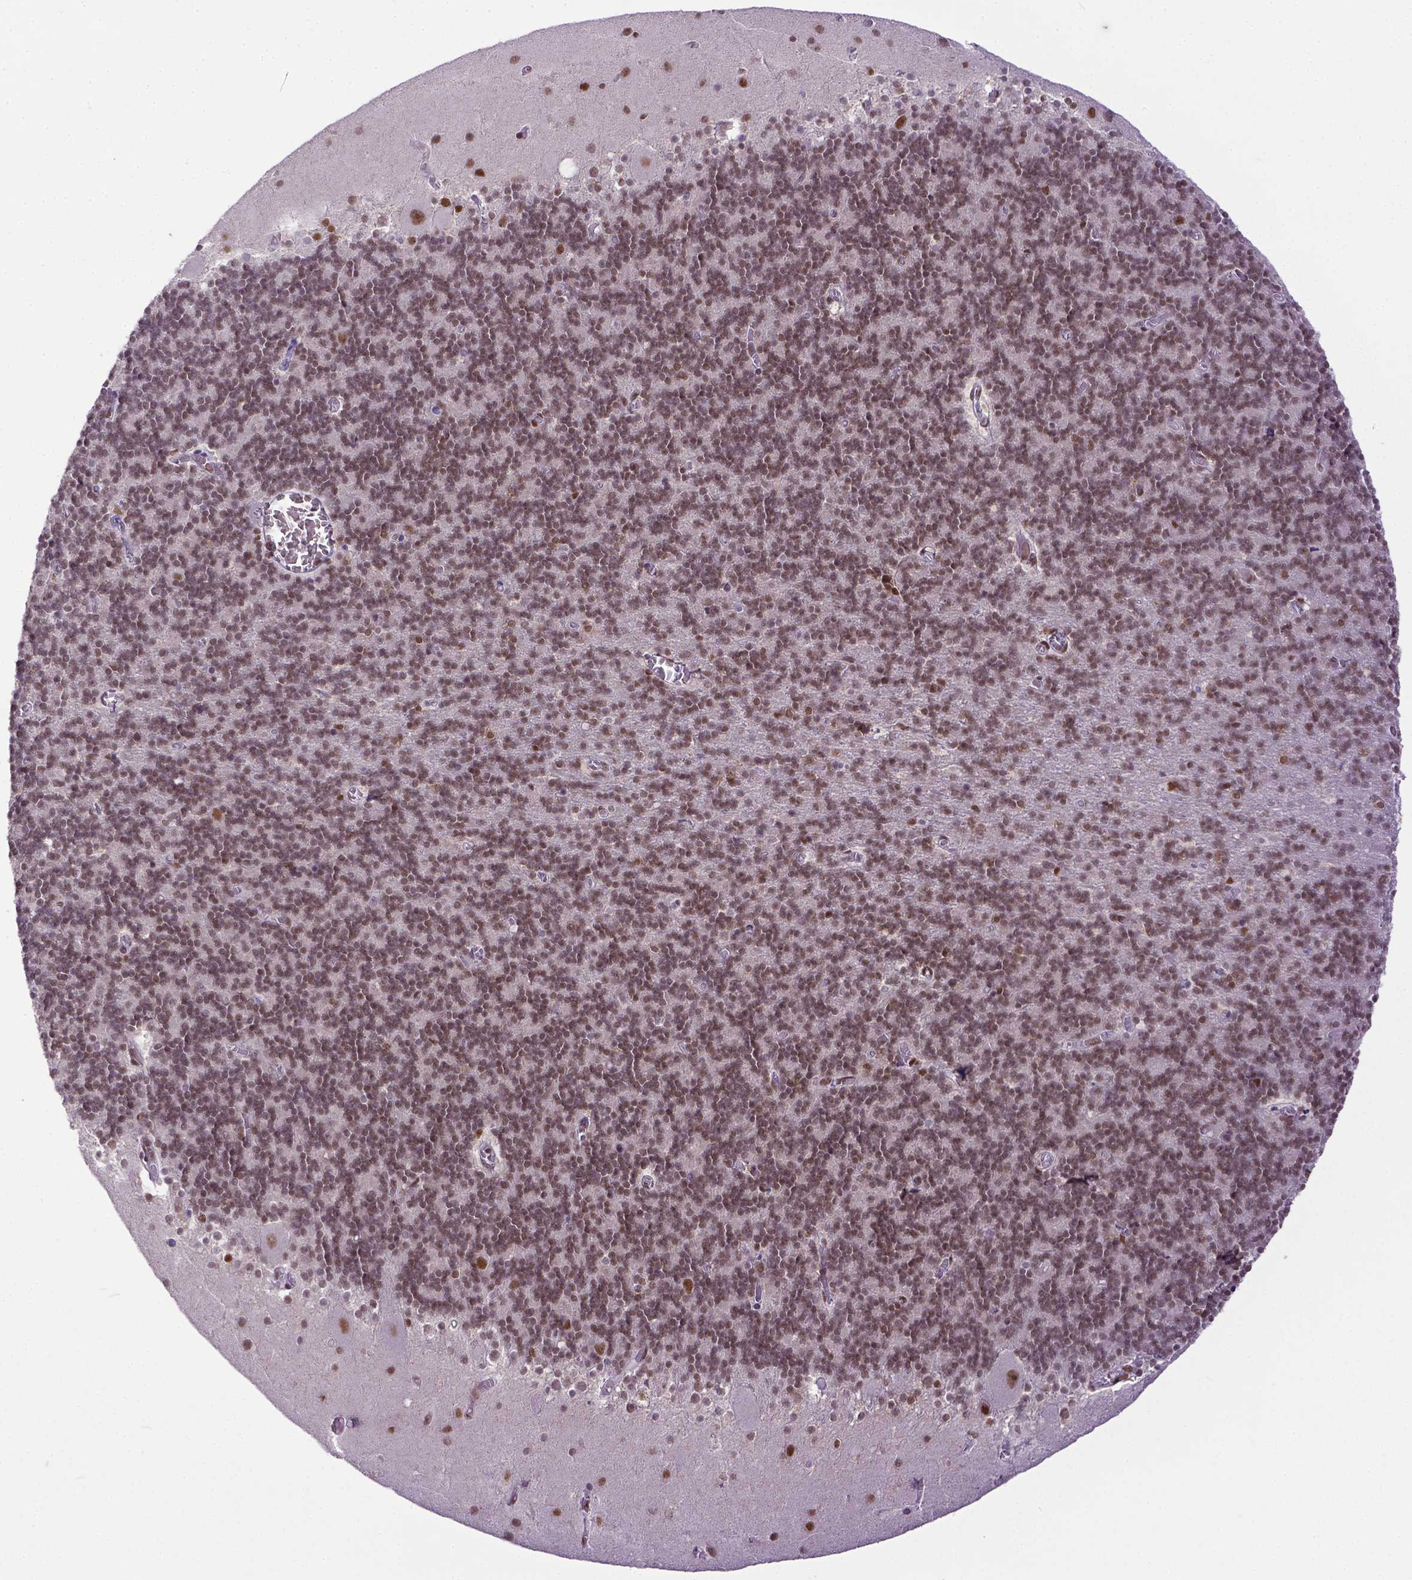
{"staining": {"intensity": "moderate", "quantity": ">75%", "location": "nuclear"}, "tissue": "cerebellum", "cell_type": "Cells in granular layer", "image_type": "normal", "snomed": [{"axis": "morphology", "description": "Normal tissue, NOS"}, {"axis": "topography", "description": "Cerebellum"}], "caption": "A medium amount of moderate nuclear expression is seen in approximately >75% of cells in granular layer in unremarkable cerebellum. (Brightfield microscopy of DAB IHC at high magnification).", "gene": "ERCC1", "patient": {"sex": "male", "age": 70}}